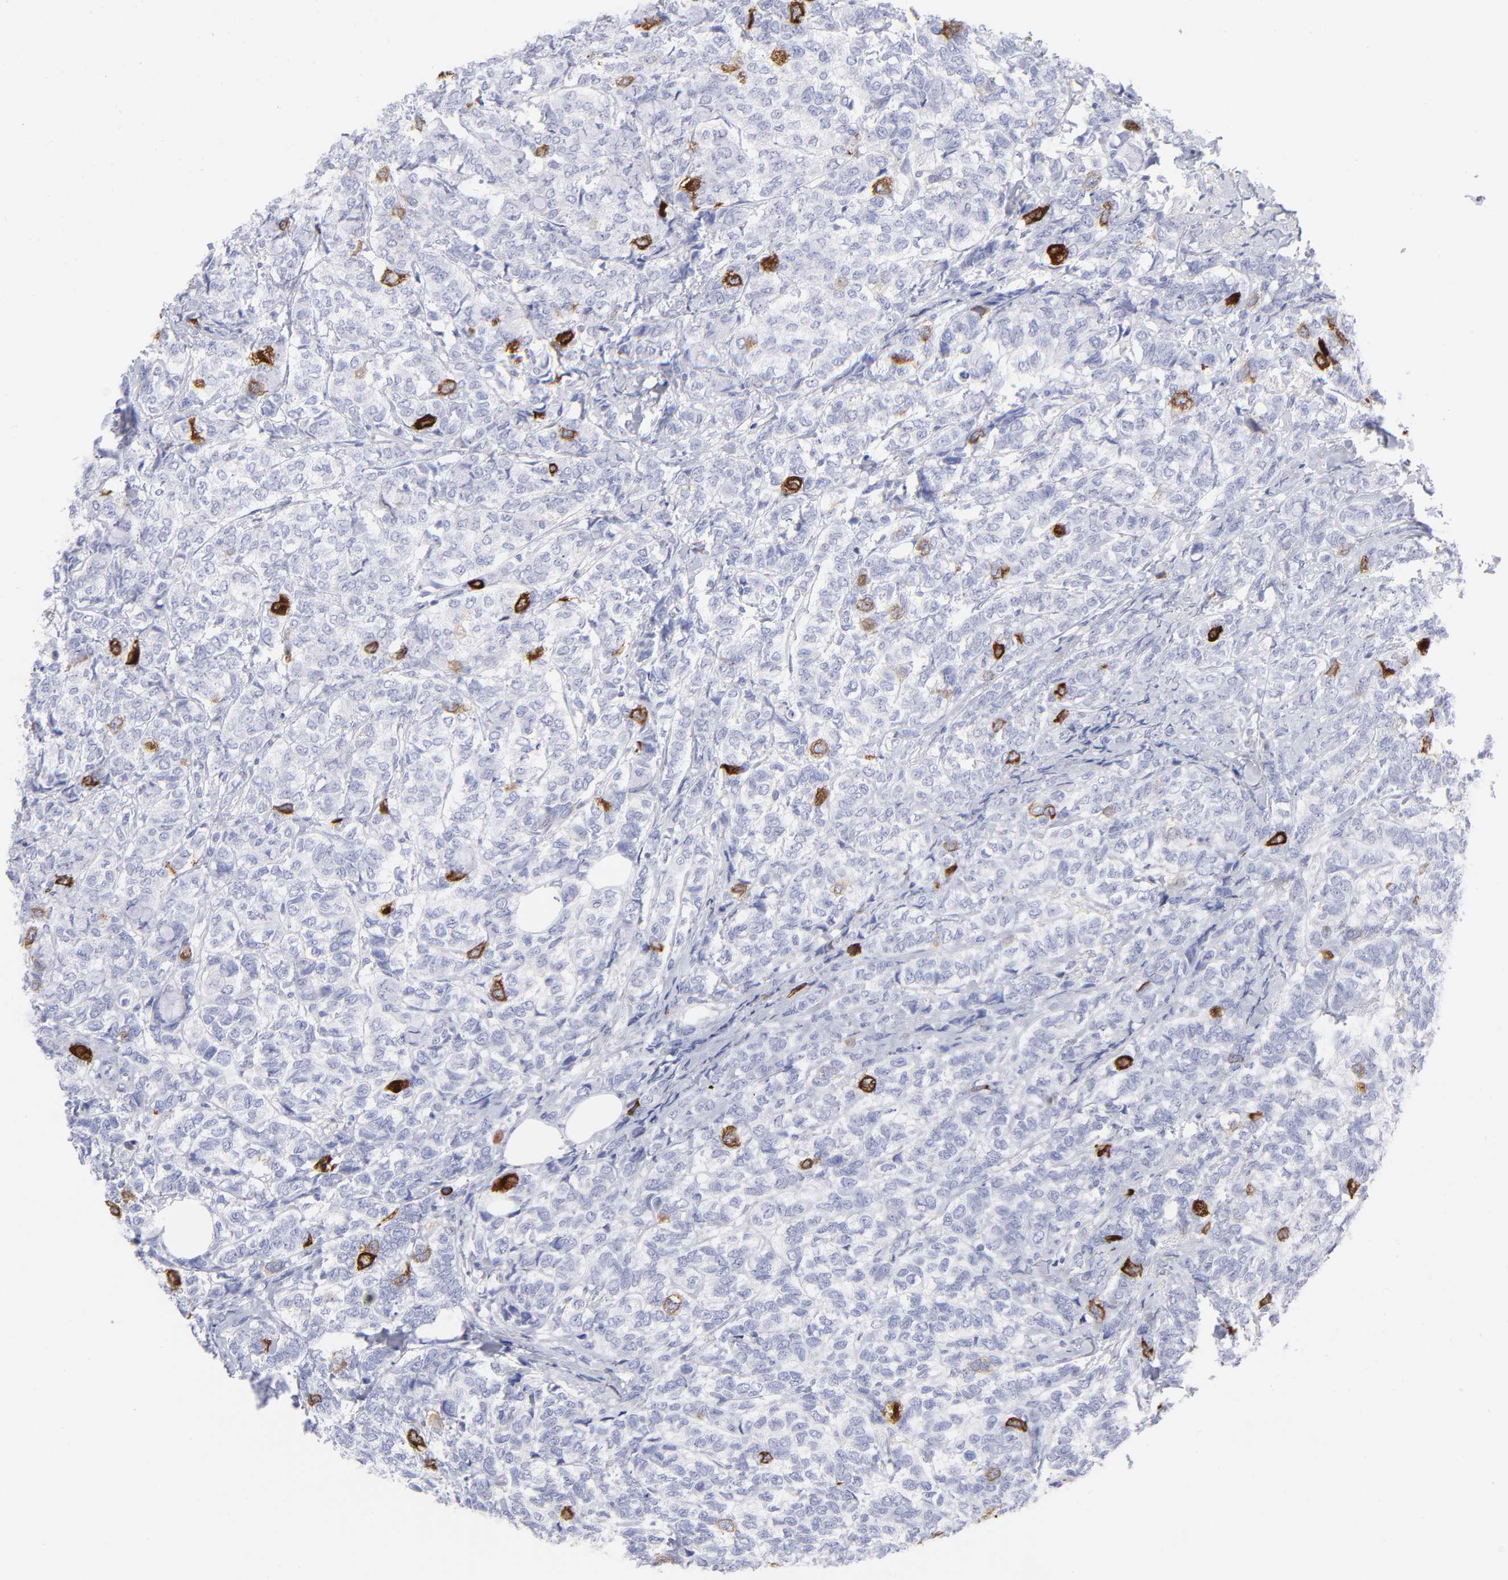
{"staining": {"intensity": "strong", "quantity": "<25%", "location": "cytoplasmic/membranous"}, "tissue": "breast cancer", "cell_type": "Tumor cells", "image_type": "cancer", "snomed": [{"axis": "morphology", "description": "Lobular carcinoma"}, {"axis": "topography", "description": "Breast"}], "caption": "Brown immunohistochemical staining in human breast lobular carcinoma displays strong cytoplasmic/membranous positivity in approximately <25% of tumor cells.", "gene": "CCNB1", "patient": {"sex": "female", "age": 60}}